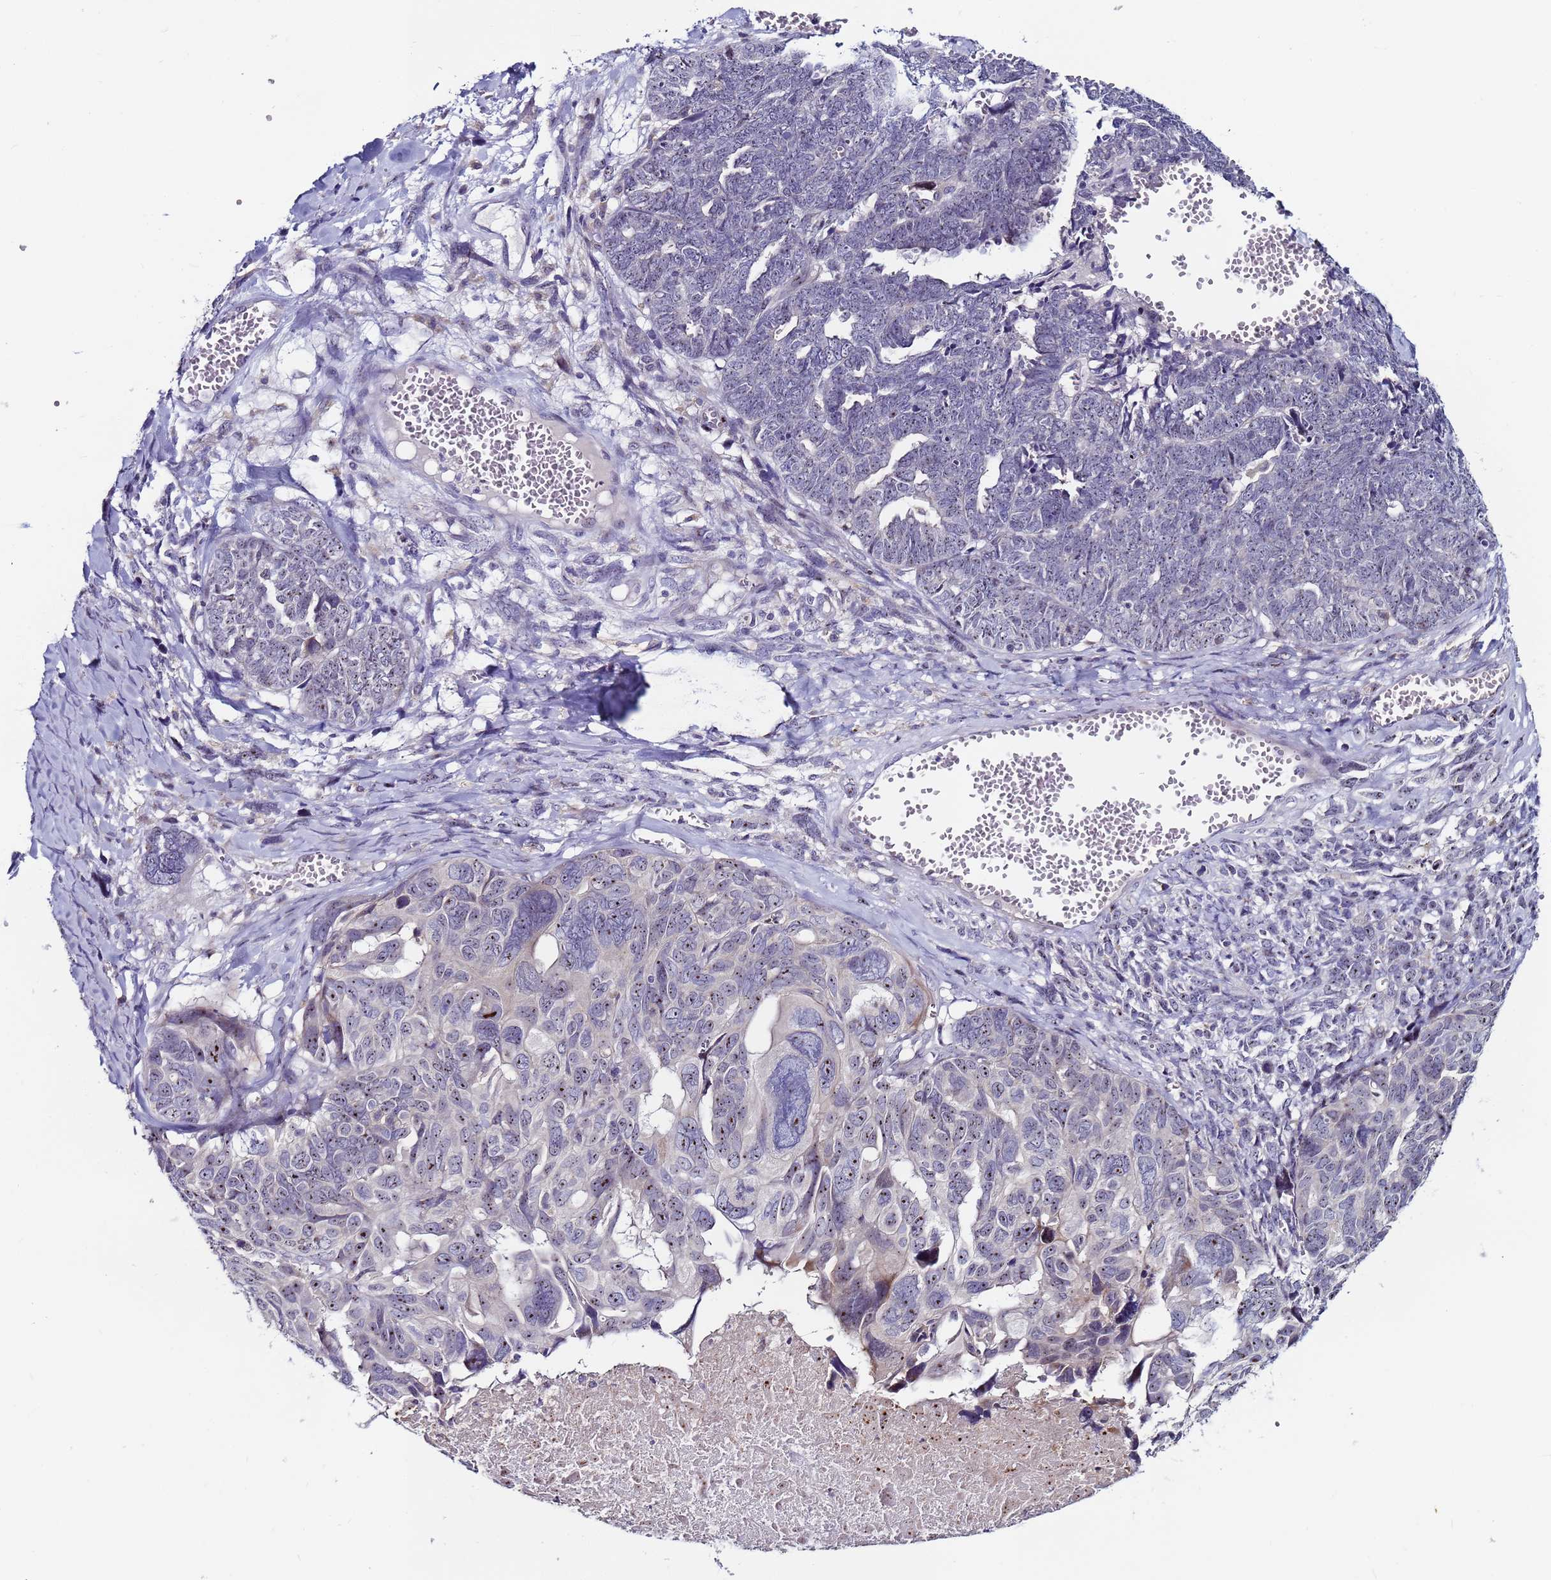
{"staining": {"intensity": "moderate", "quantity": "<25%", "location": "nuclear"}, "tissue": "ovarian cancer", "cell_type": "Tumor cells", "image_type": "cancer", "snomed": [{"axis": "morphology", "description": "Cystadenocarcinoma, serous, NOS"}, {"axis": "topography", "description": "Ovary"}], "caption": "A histopathology image of human ovarian cancer (serous cystadenocarcinoma) stained for a protein displays moderate nuclear brown staining in tumor cells. Ihc stains the protein of interest in brown and the nuclei are stained blue.", "gene": "KRI1", "patient": {"sex": "female", "age": 79}}